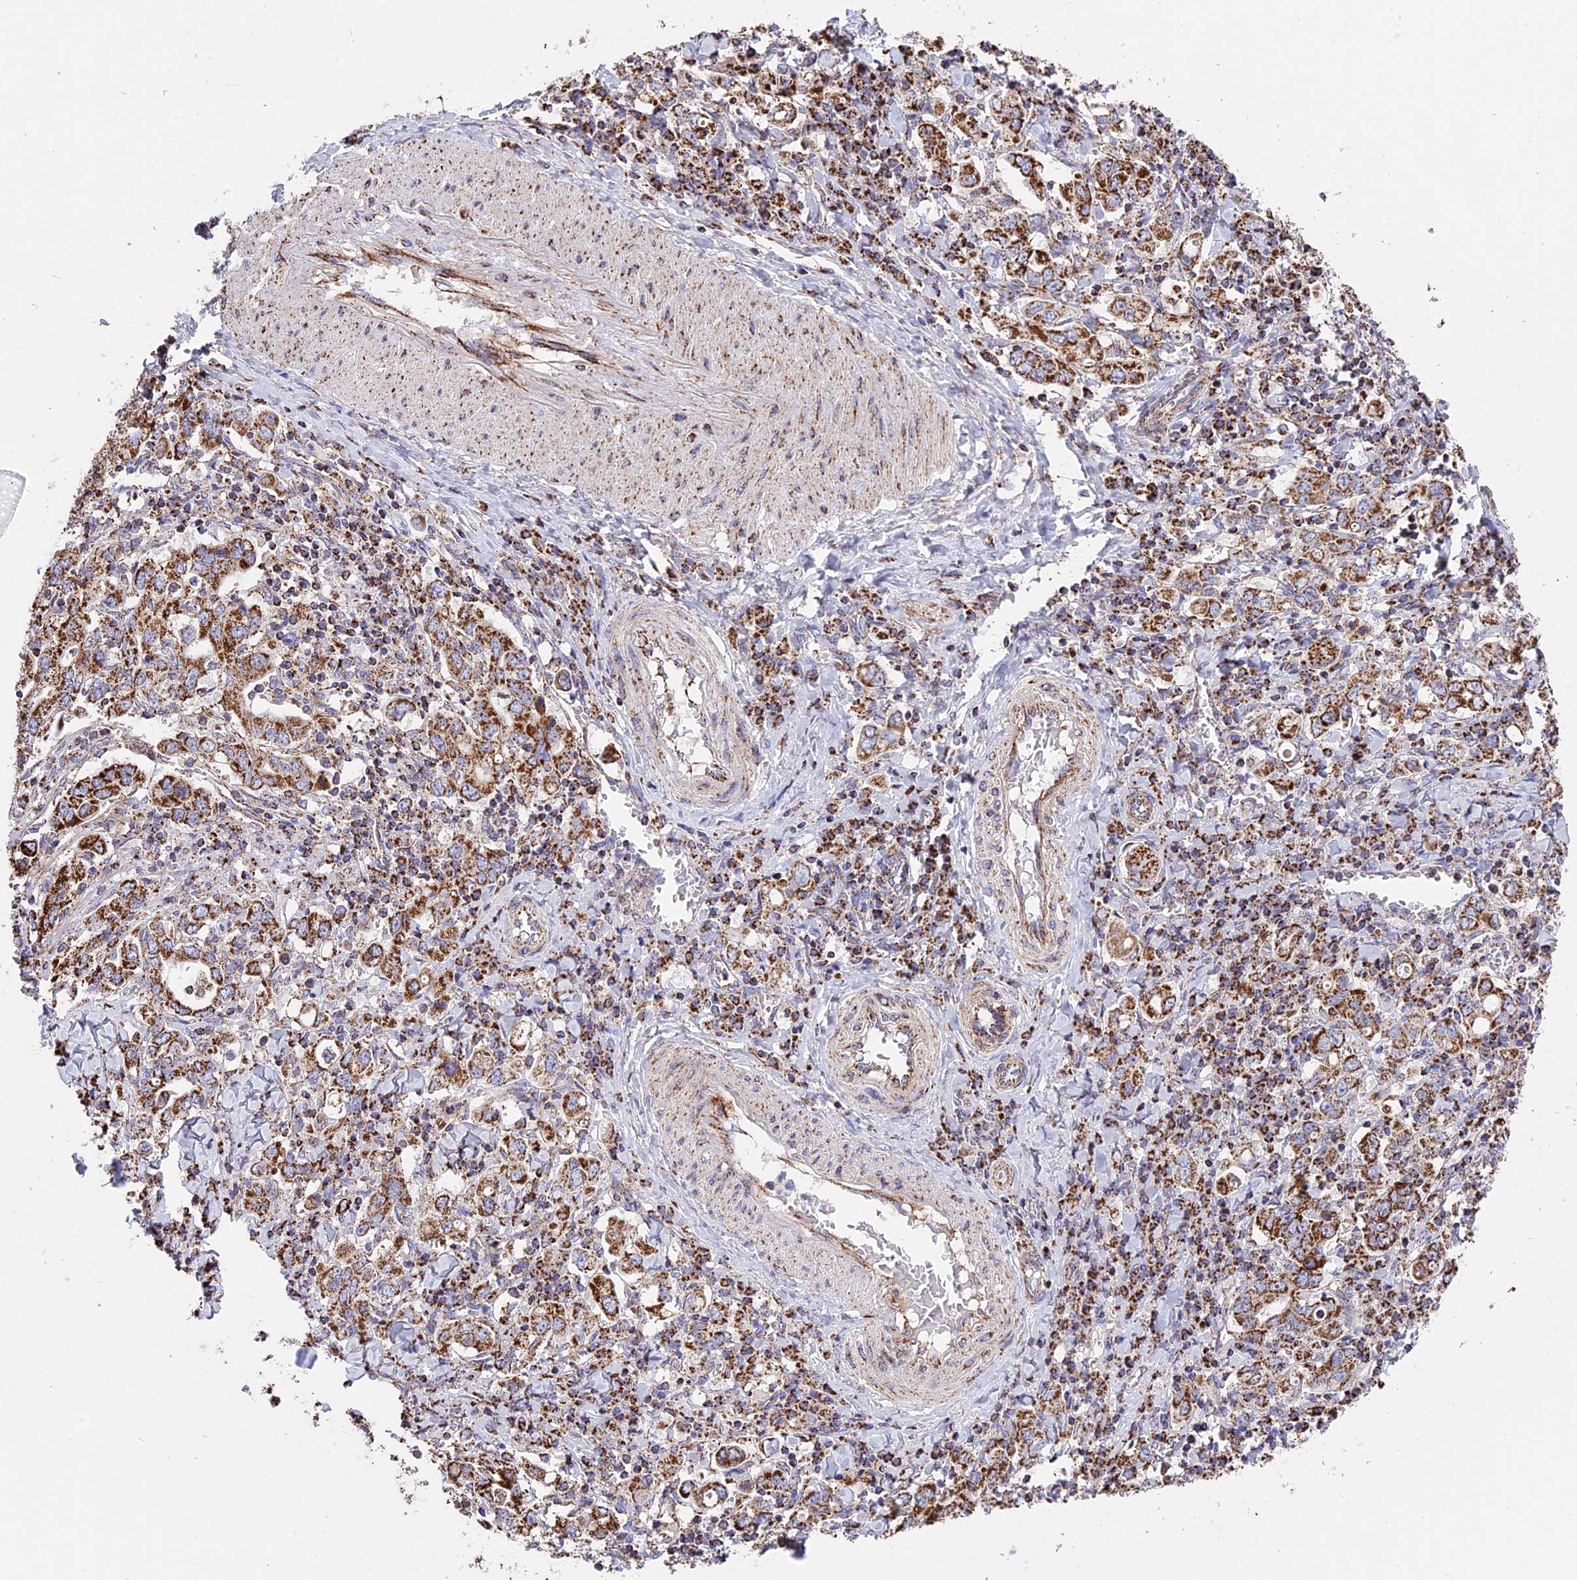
{"staining": {"intensity": "strong", "quantity": ">75%", "location": "cytoplasmic/membranous"}, "tissue": "stomach cancer", "cell_type": "Tumor cells", "image_type": "cancer", "snomed": [{"axis": "morphology", "description": "Adenocarcinoma, NOS"}, {"axis": "topography", "description": "Stomach, upper"}], "caption": "Tumor cells reveal high levels of strong cytoplasmic/membranous expression in about >75% of cells in stomach cancer (adenocarcinoma). (DAB IHC with brightfield microscopy, high magnification).", "gene": "TTC4", "patient": {"sex": "male", "age": 62}}